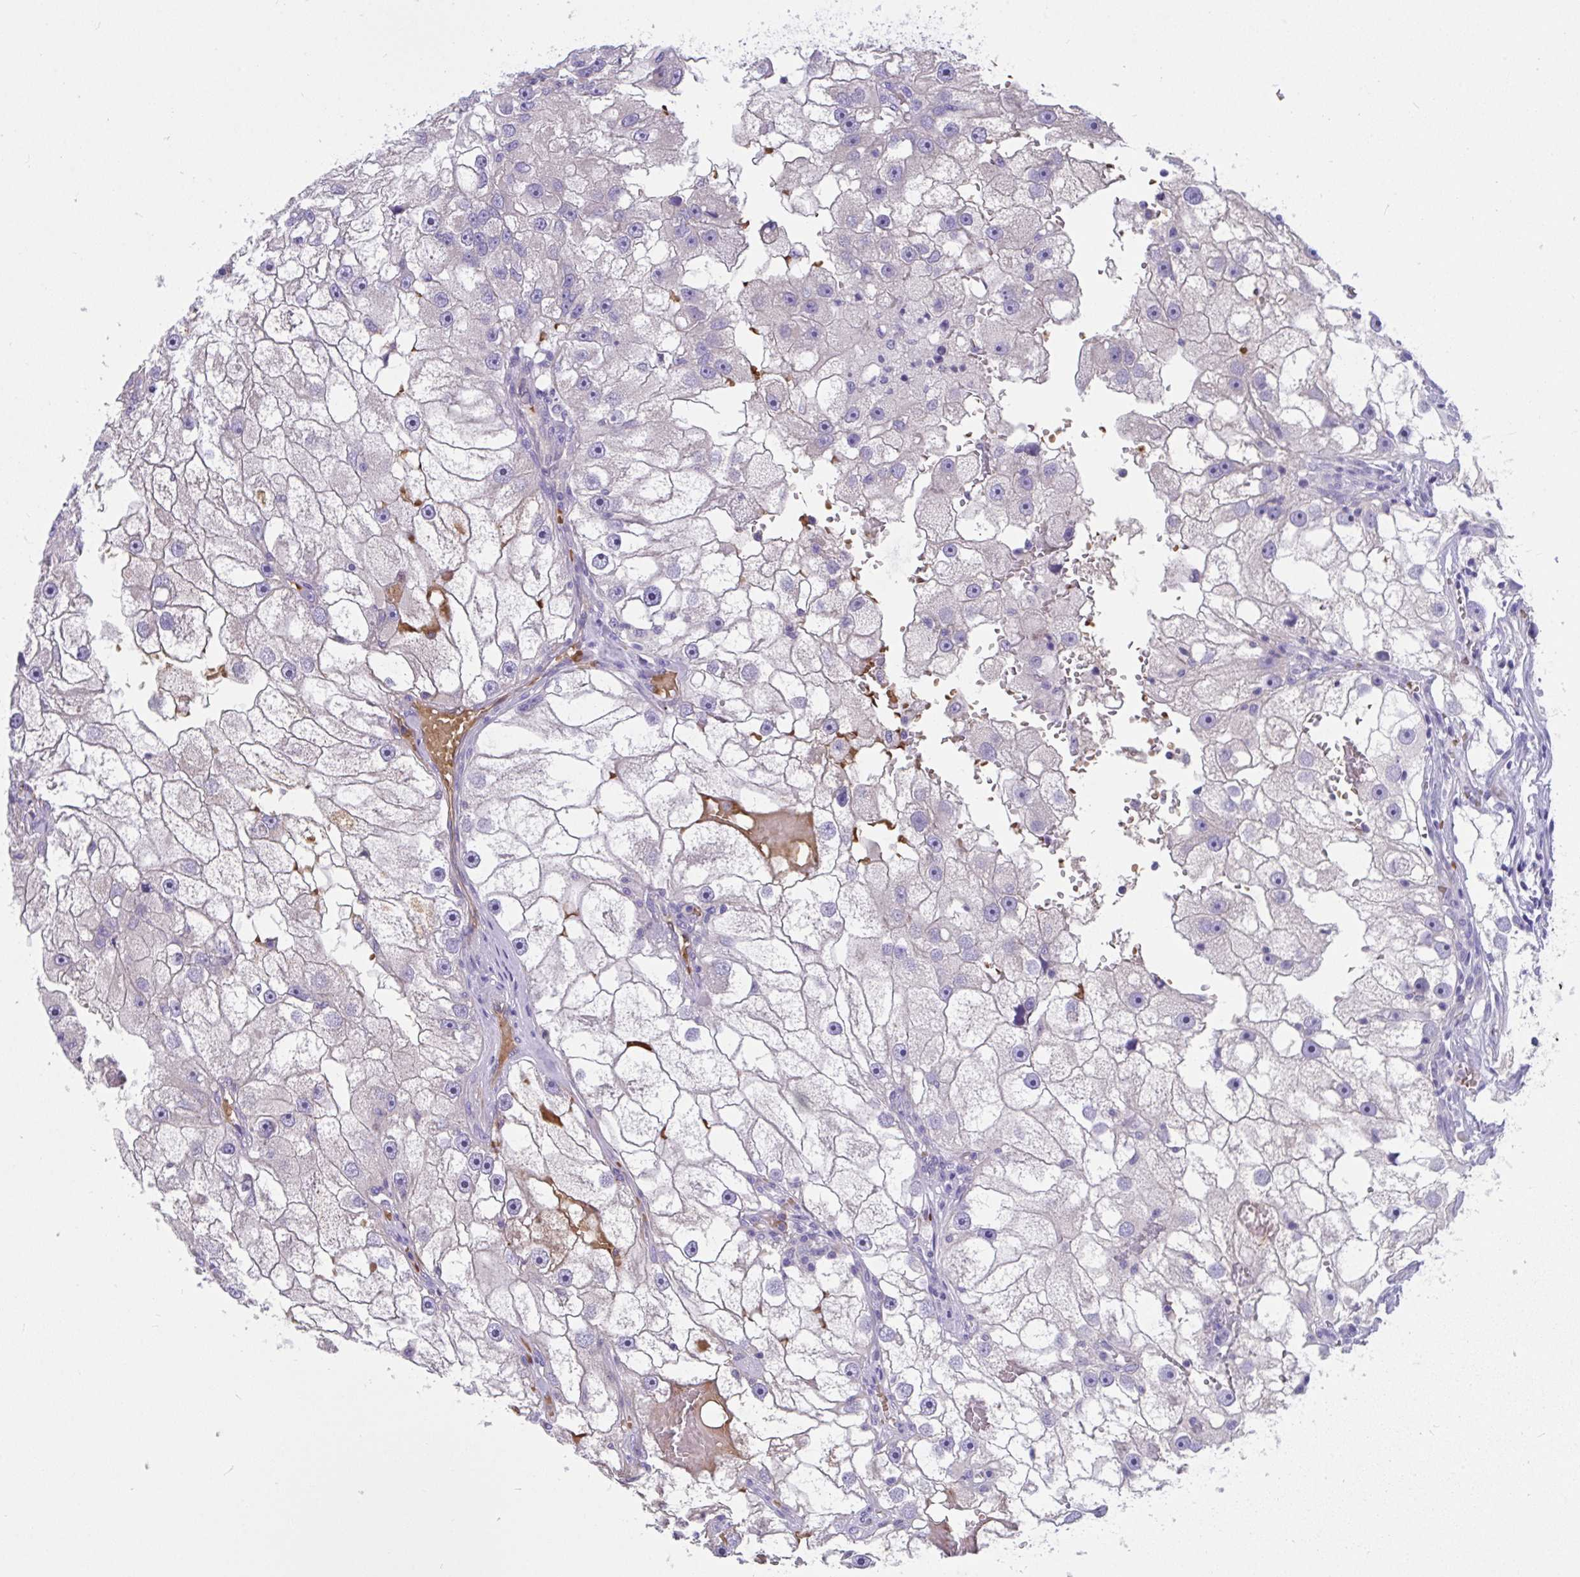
{"staining": {"intensity": "negative", "quantity": "none", "location": "none"}, "tissue": "renal cancer", "cell_type": "Tumor cells", "image_type": "cancer", "snomed": [{"axis": "morphology", "description": "Adenocarcinoma, NOS"}, {"axis": "topography", "description": "Kidney"}], "caption": "An image of adenocarcinoma (renal) stained for a protein demonstrates no brown staining in tumor cells.", "gene": "TTC30B", "patient": {"sex": "male", "age": 63}}